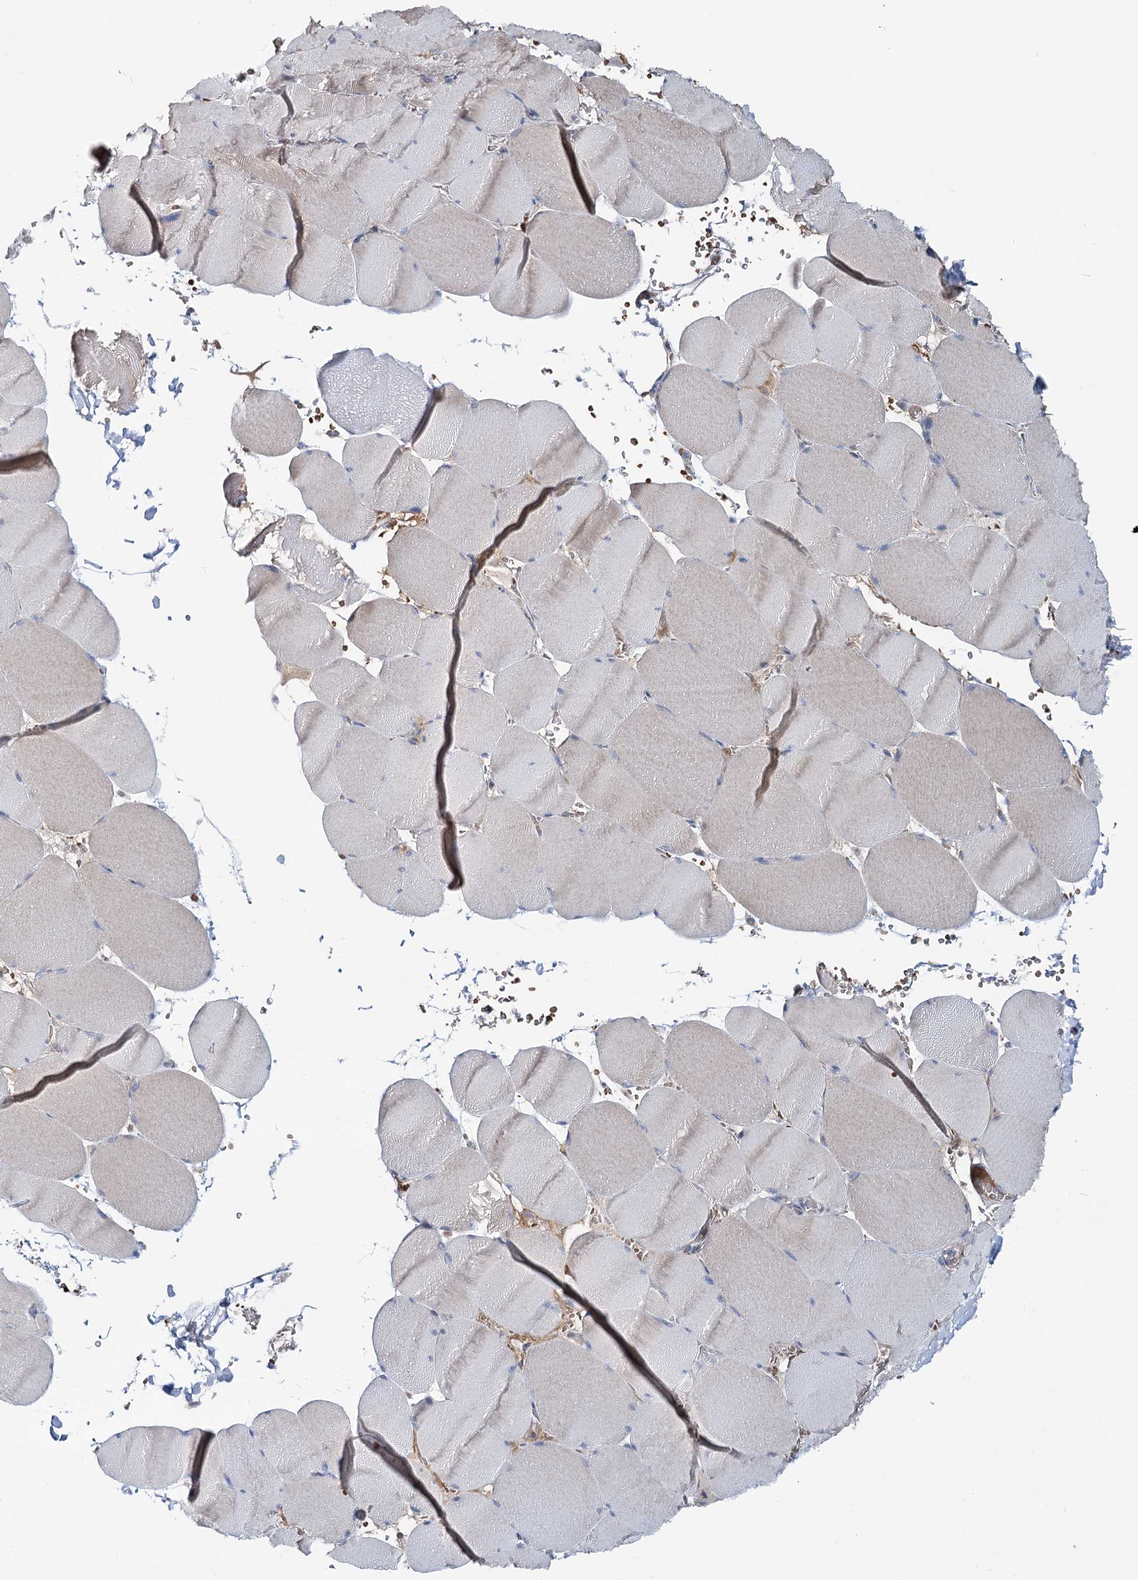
{"staining": {"intensity": "weak", "quantity": "25%-75%", "location": "cytoplasmic/membranous"}, "tissue": "skeletal muscle", "cell_type": "Myocytes", "image_type": "normal", "snomed": [{"axis": "morphology", "description": "Normal tissue, NOS"}, {"axis": "topography", "description": "Skeletal muscle"}, {"axis": "topography", "description": "Head-Neck"}], "caption": "Myocytes display weak cytoplasmic/membranous expression in about 25%-75% of cells in benign skeletal muscle.", "gene": "CIB4", "patient": {"sex": "male", "age": 66}}